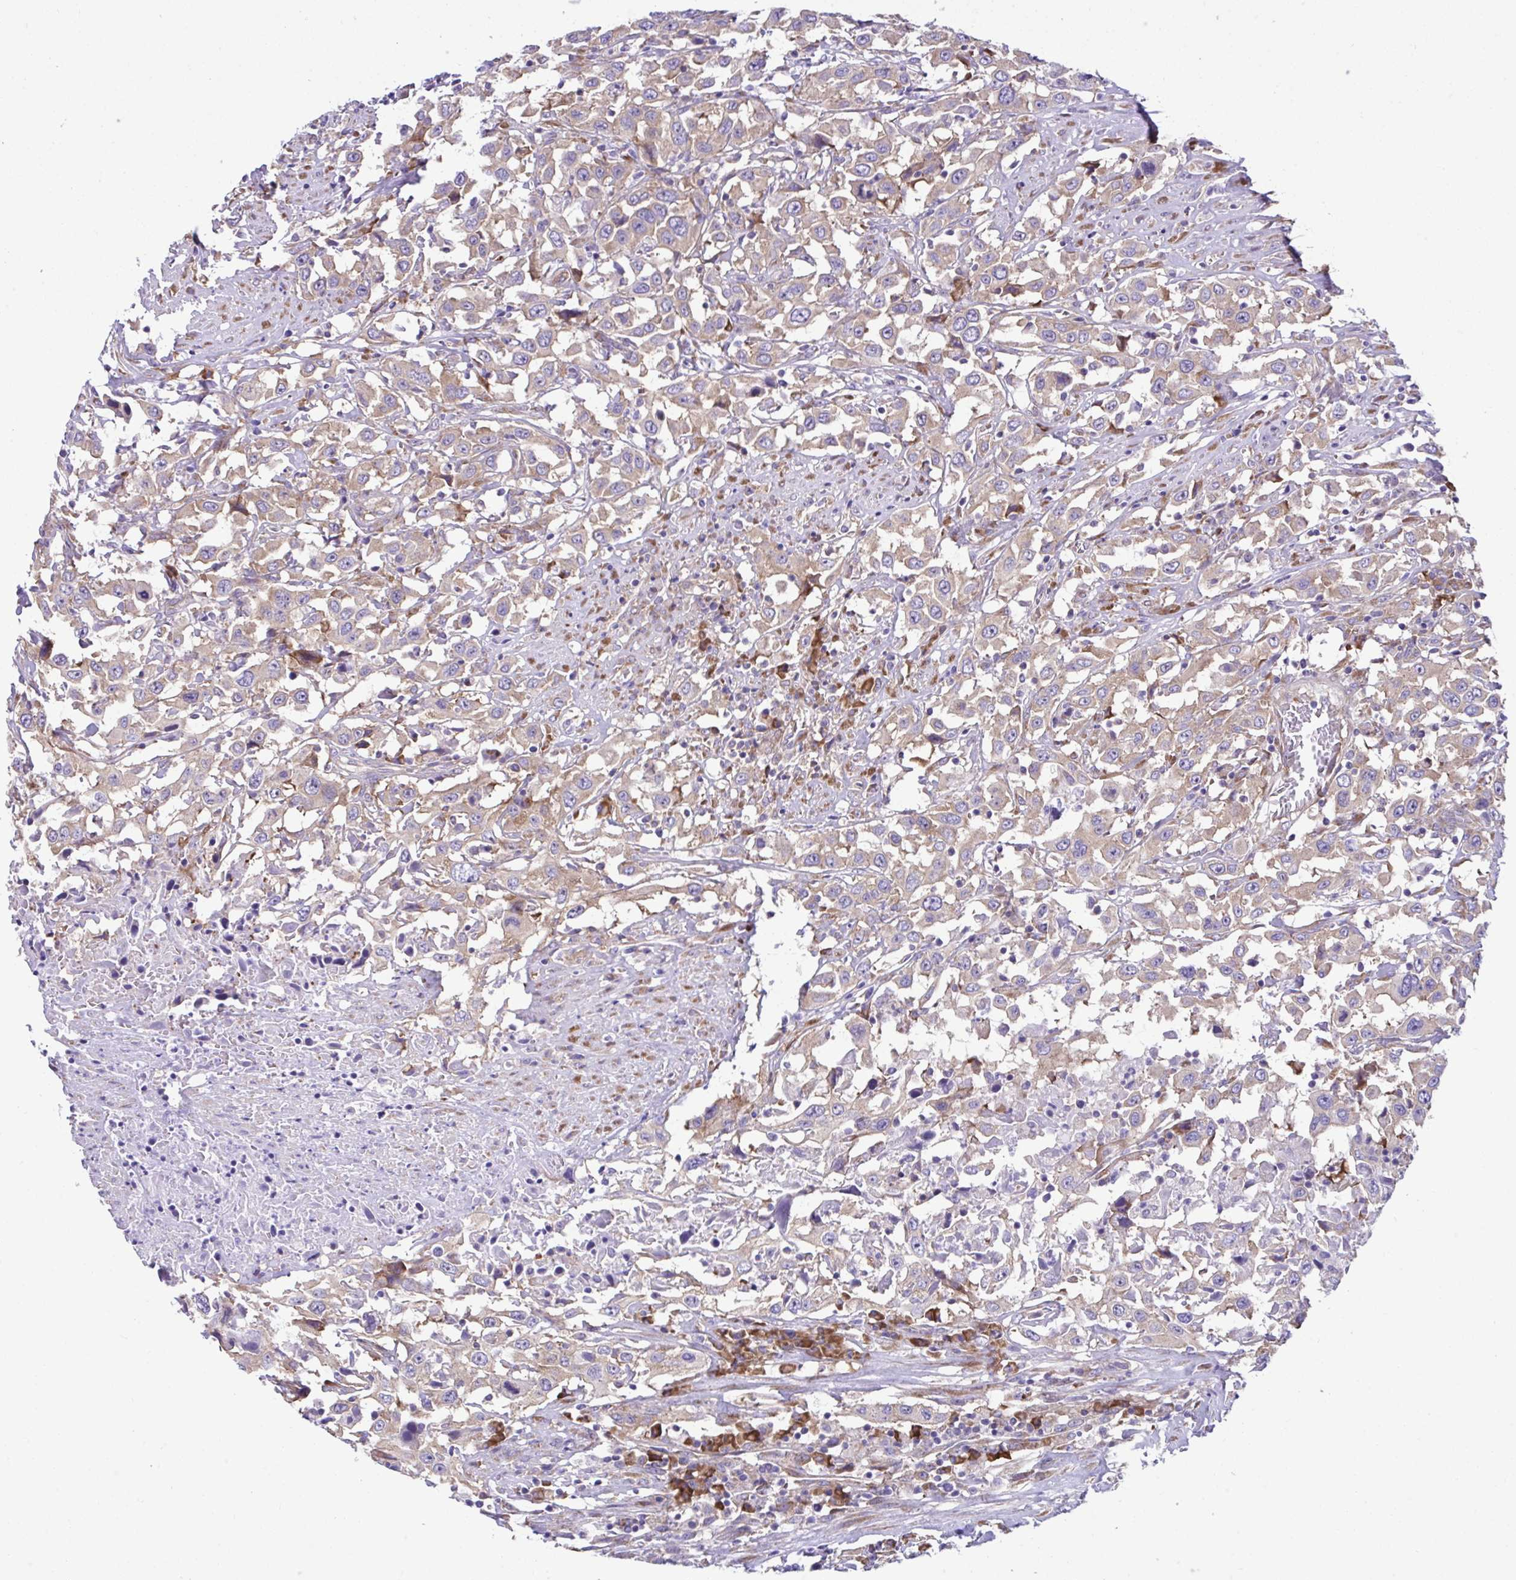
{"staining": {"intensity": "weak", "quantity": ">75%", "location": "cytoplasmic/membranous"}, "tissue": "urothelial cancer", "cell_type": "Tumor cells", "image_type": "cancer", "snomed": [{"axis": "morphology", "description": "Urothelial carcinoma, High grade"}, {"axis": "topography", "description": "Urinary bladder"}], "caption": "The histopathology image demonstrates a brown stain indicating the presence of a protein in the cytoplasmic/membranous of tumor cells in urothelial carcinoma (high-grade).", "gene": "RPL7", "patient": {"sex": "male", "age": 61}}